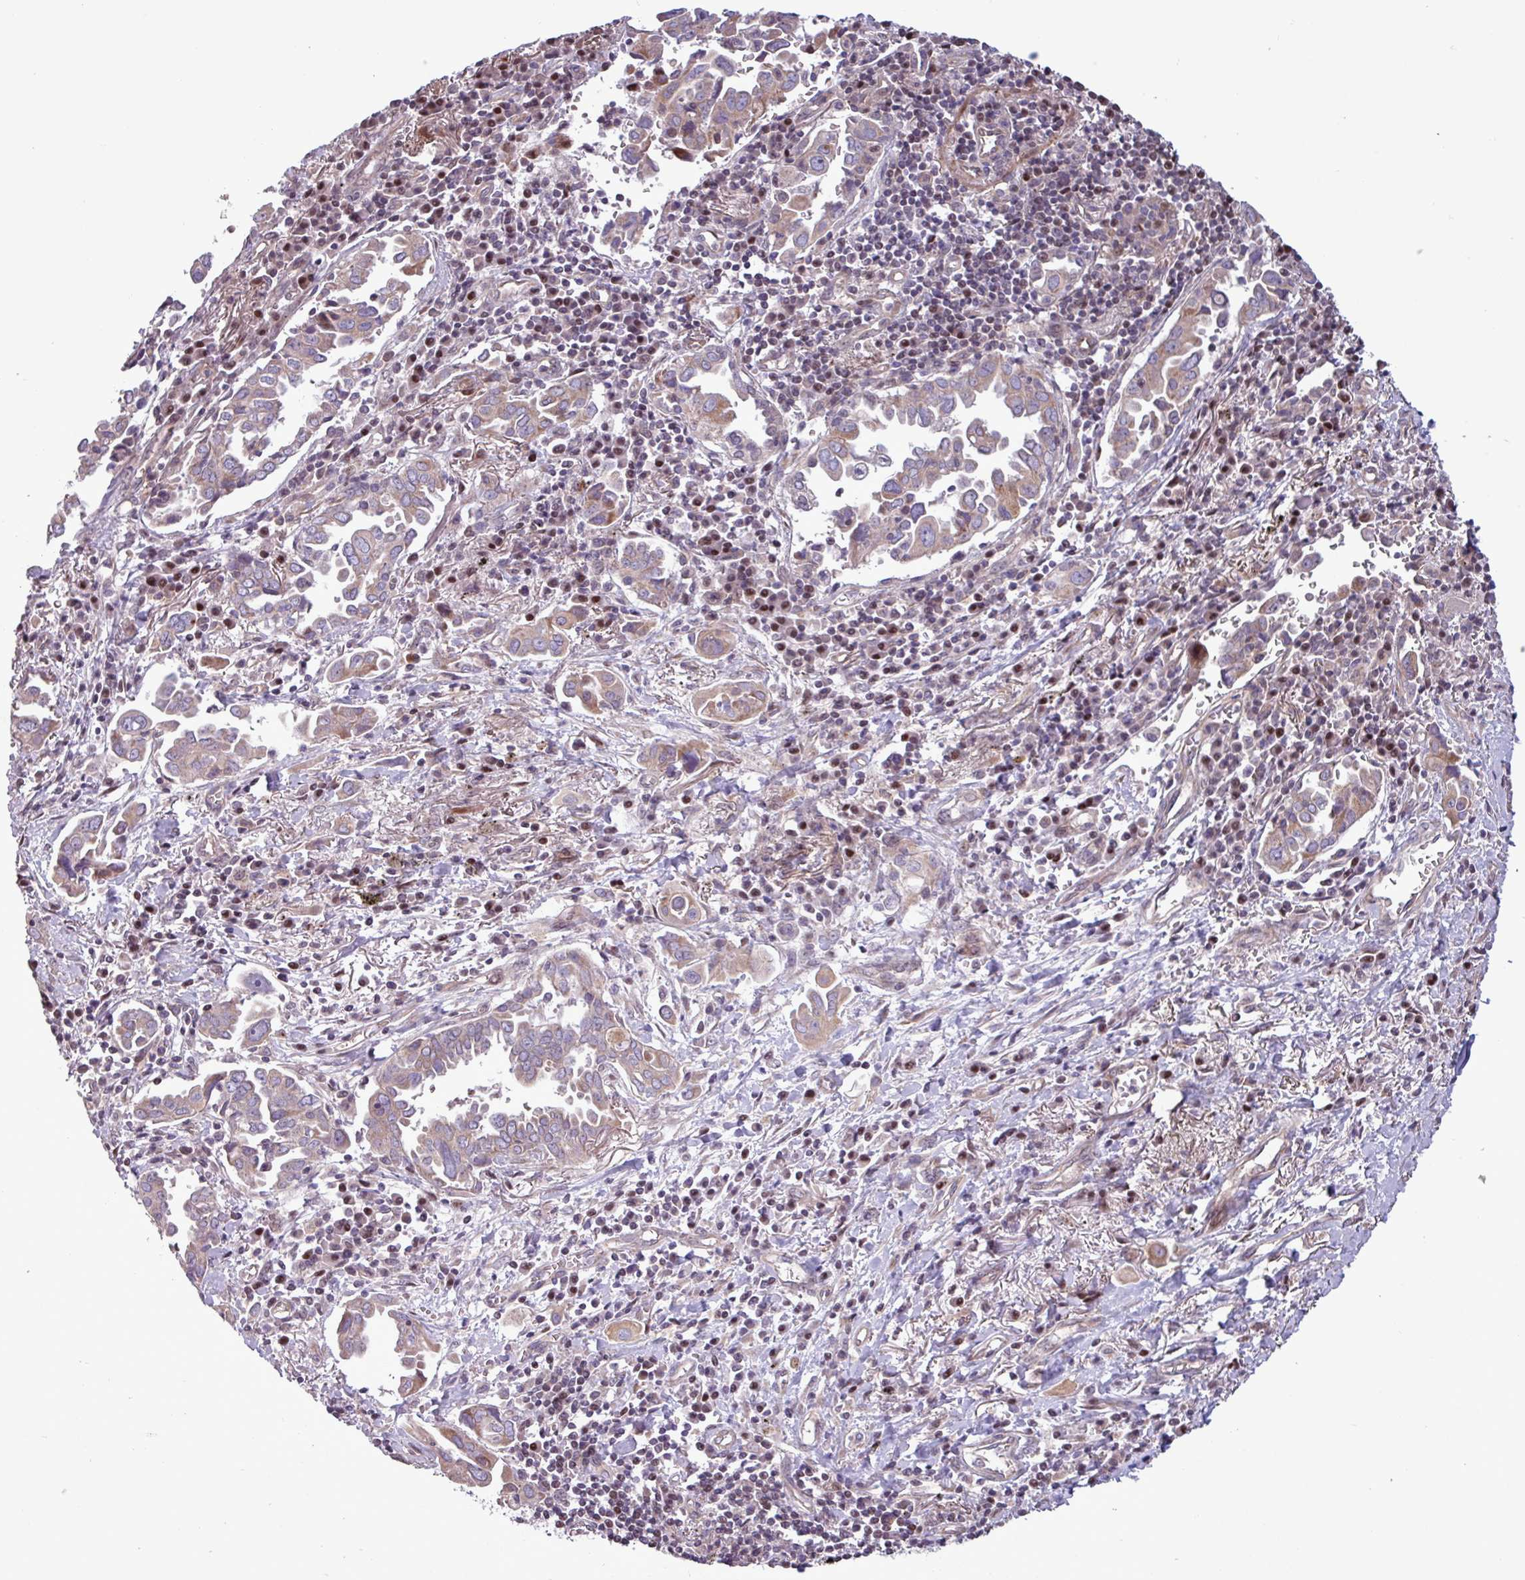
{"staining": {"intensity": "weak", "quantity": ">75%", "location": "cytoplasmic/membranous"}, "tissue": "lung cancer", "cell_type": "Tumor cells", "image_type": "cancer", "snomed": [{"axis": "morphology", "description": "Adenocarcinoma, NOS"}, {"axis": "topography", "description": "Lung"}], "caption": "About >75% of tumor cells in human lung cancer demonstrate weak cytoplasmic/membranous protein staining as visualized by brown immunohistochemical staining.", "gene": "PDPR", "patient": {"sex": "male", "age": 76}}